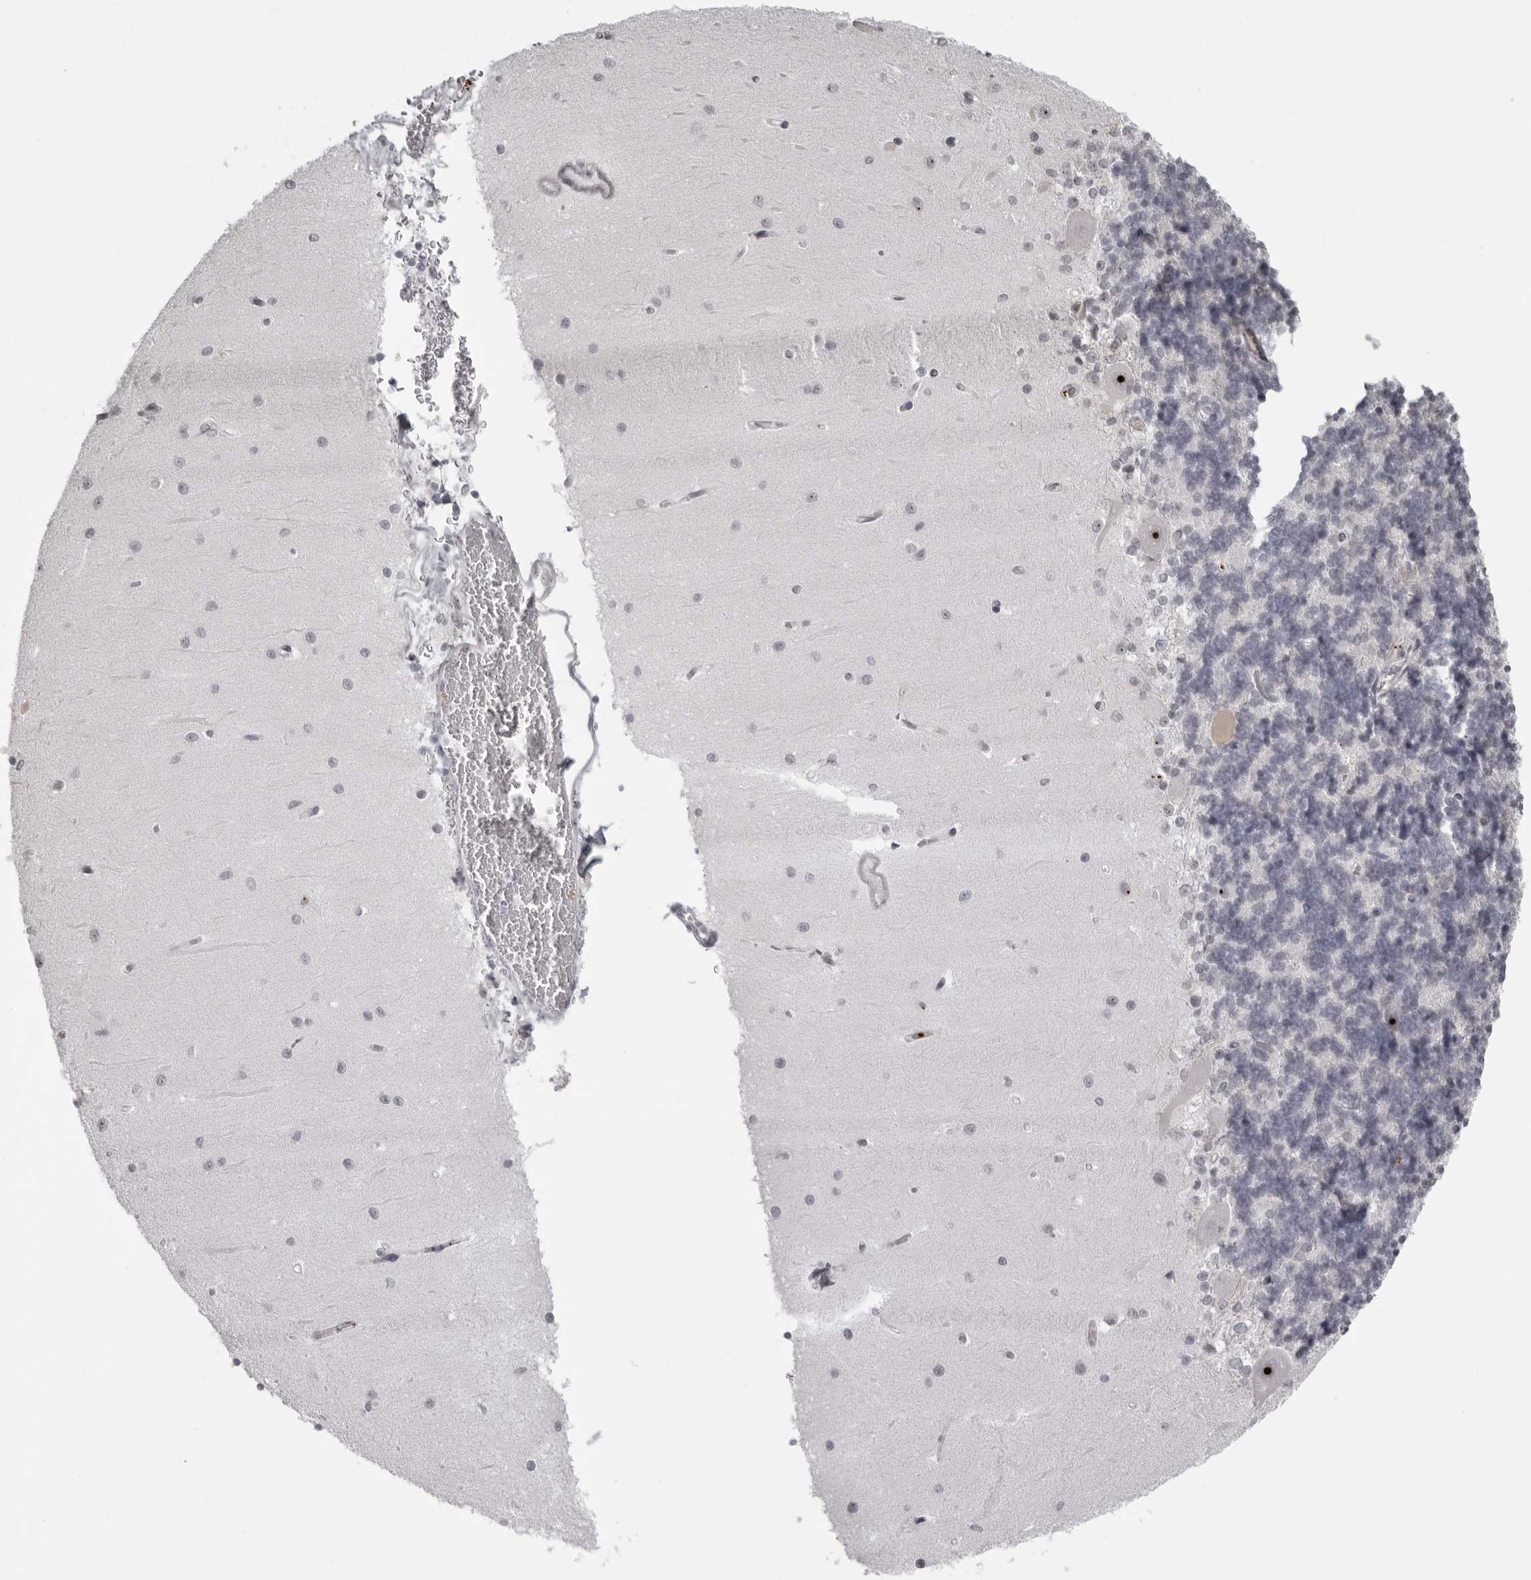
{"staining": {"intensity": "negative", "quantity": "none", "location": "none"}, "tissue": "cerebellum", "cell_type": "Cells in granular layer", "image_type": "normal", "snomed": [{"axis": "morphology", "description": "Normal tissue, NOS"}, {"axis": "topography", "description": "Cerebellum"}], "caption": "Immunohistochemistry of normal cerebellum reveals no staining in cells in granular layer.", "gene": "HELZ", "patient": {"sex": "male", "age": 37}}